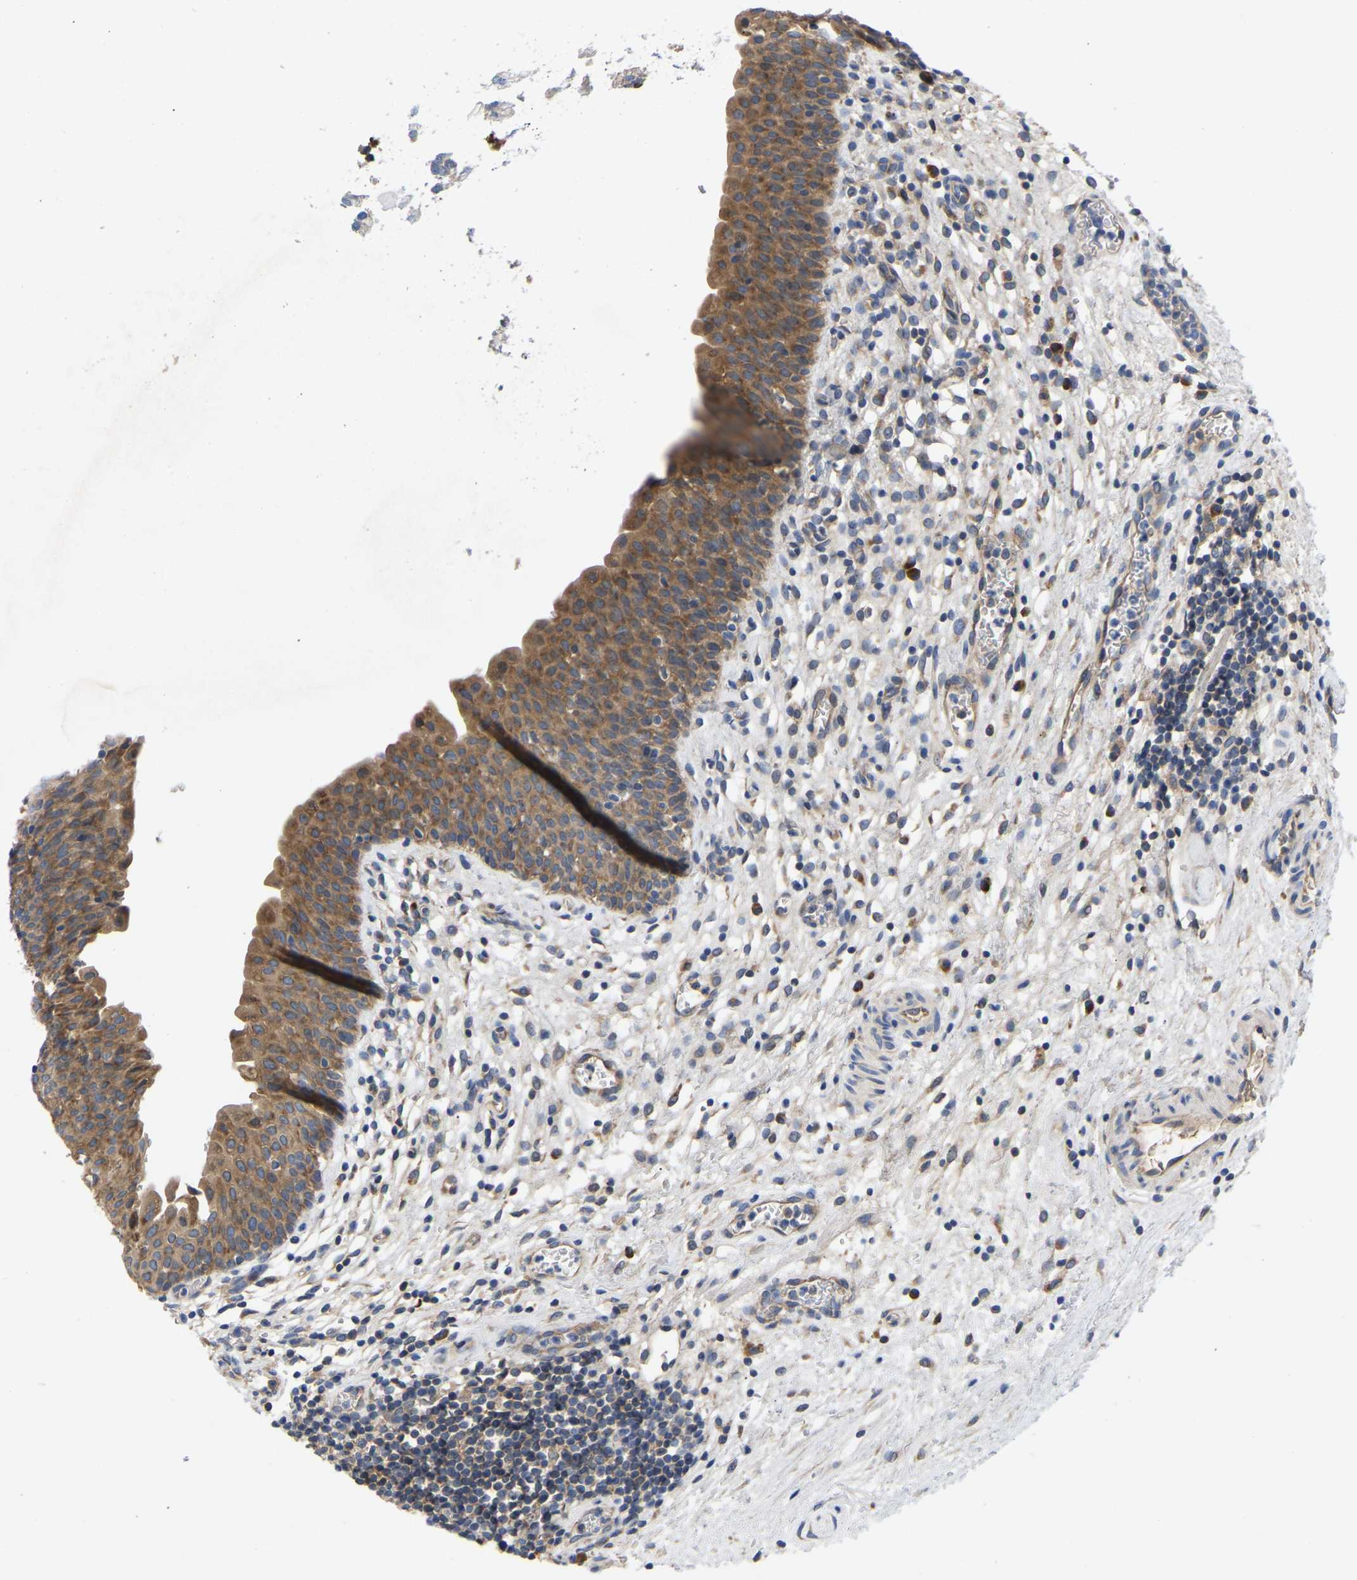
{"staining": {"intensity": "moderate", "quantity": "25%-75%", "location": "cytoplasmic/membranous"}, "tissue": "urinary bladder", "cell_type": "Urothelial cells", "image_type": "normal", "snomed": [{"axis": "morphology", "description": "Normal tissue, NOS"}, {"axis": "topography", "description": "Urinary bladder"}], "caption": "Immunohistochemistry (IHC) (DAB) staining of unremarkable urinary bladder shows moderate cytoplasmic/membranous protein positivity in approximately 25%-75% of urothelial cells.", "gene": "ABCA10", "patient": {"sex": "male", "age": 37}}